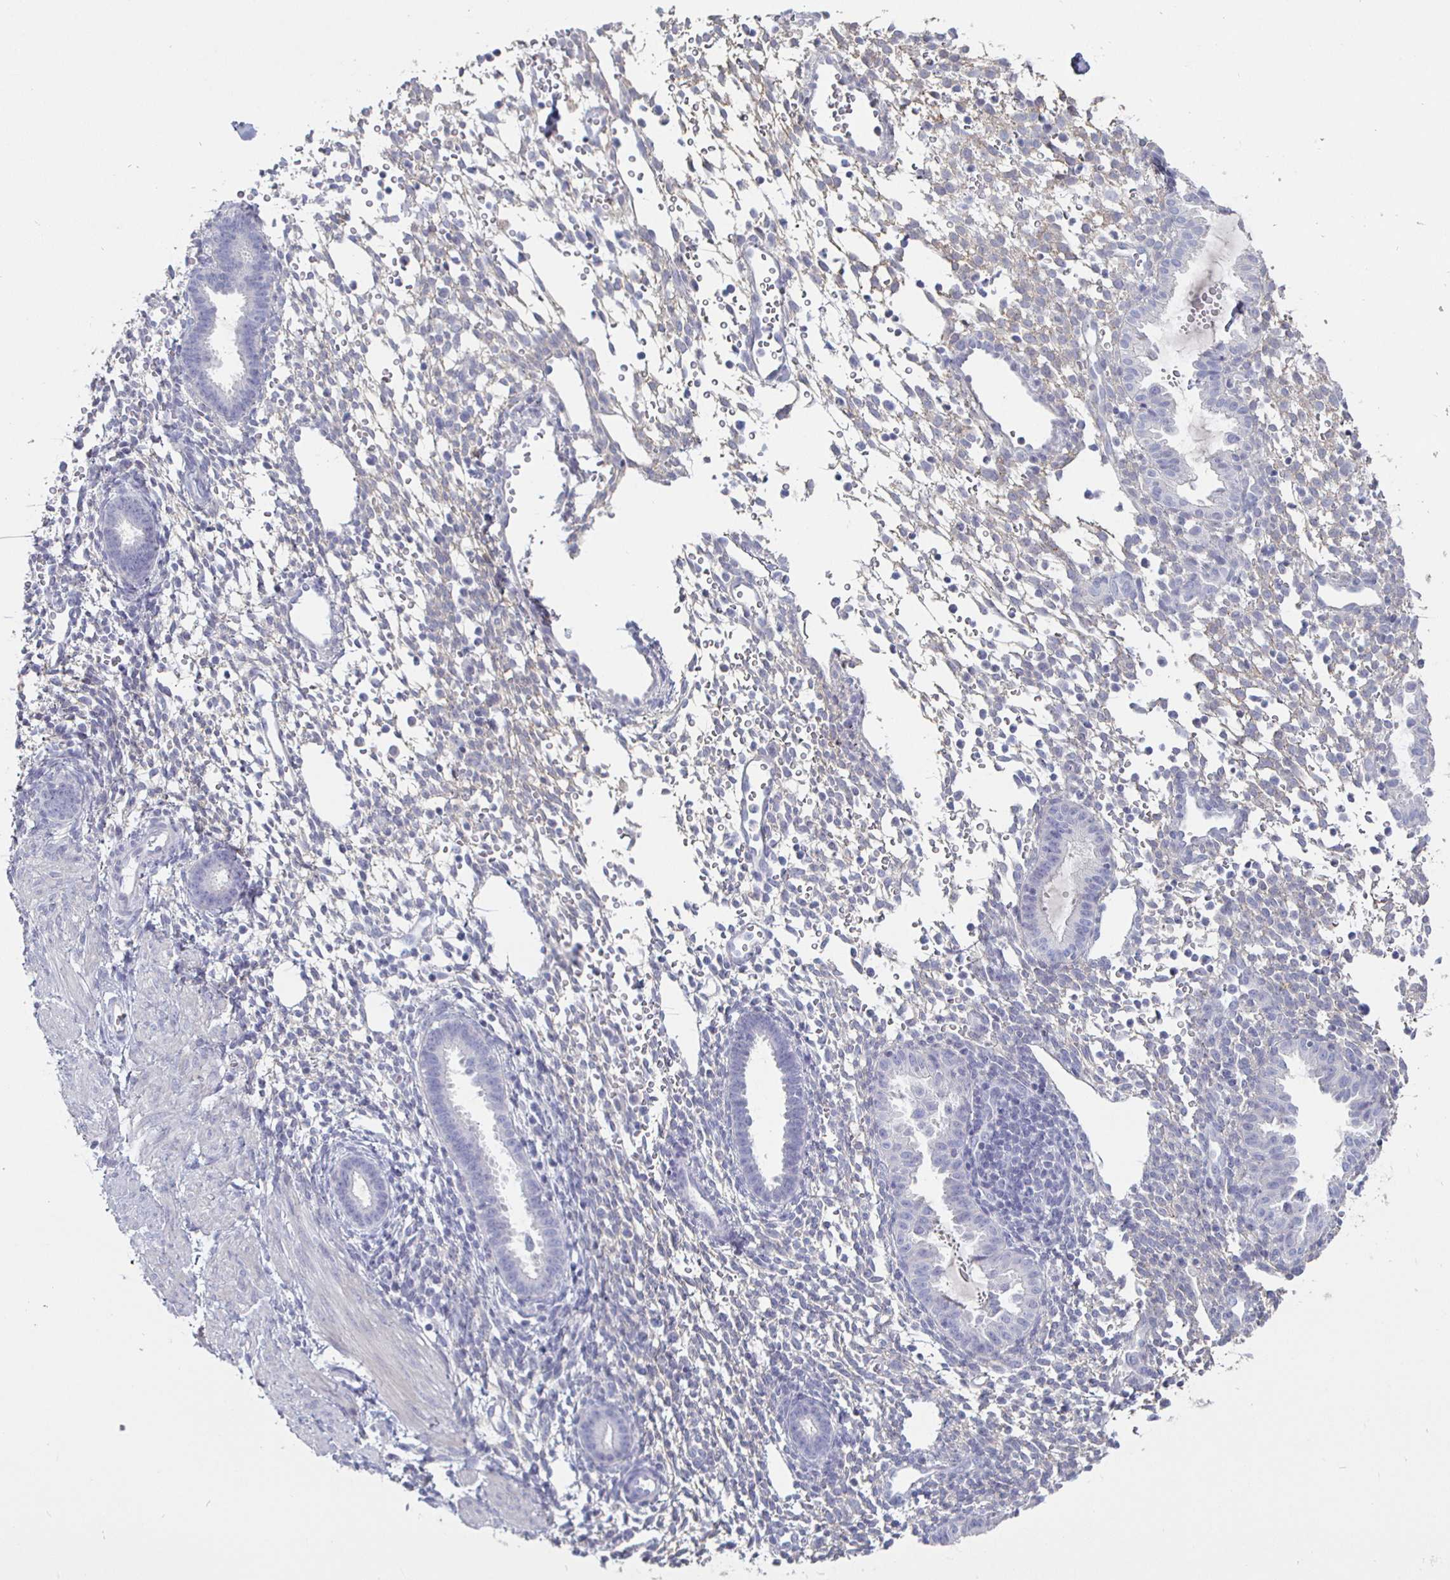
{"staining": {"intensity": "negative", "quantity": "none", "location": "none"}, "tissue": "endometrium", "cell_type": "Cells in endometrial stroma", "image_type": "normal", "snomed": [{"axis": "morphology", "description": "Normal tissue, NOS"}, {"axis": "topography", "description": "Endometrium"}], "caption": "This is an immunohistochemistry (IHC) histopathology image of normal human endometrium. There is no staining in cells in endometrial stroma.", "gene": "ENPP1", "patient": {"sex": "female", "age": 36}}